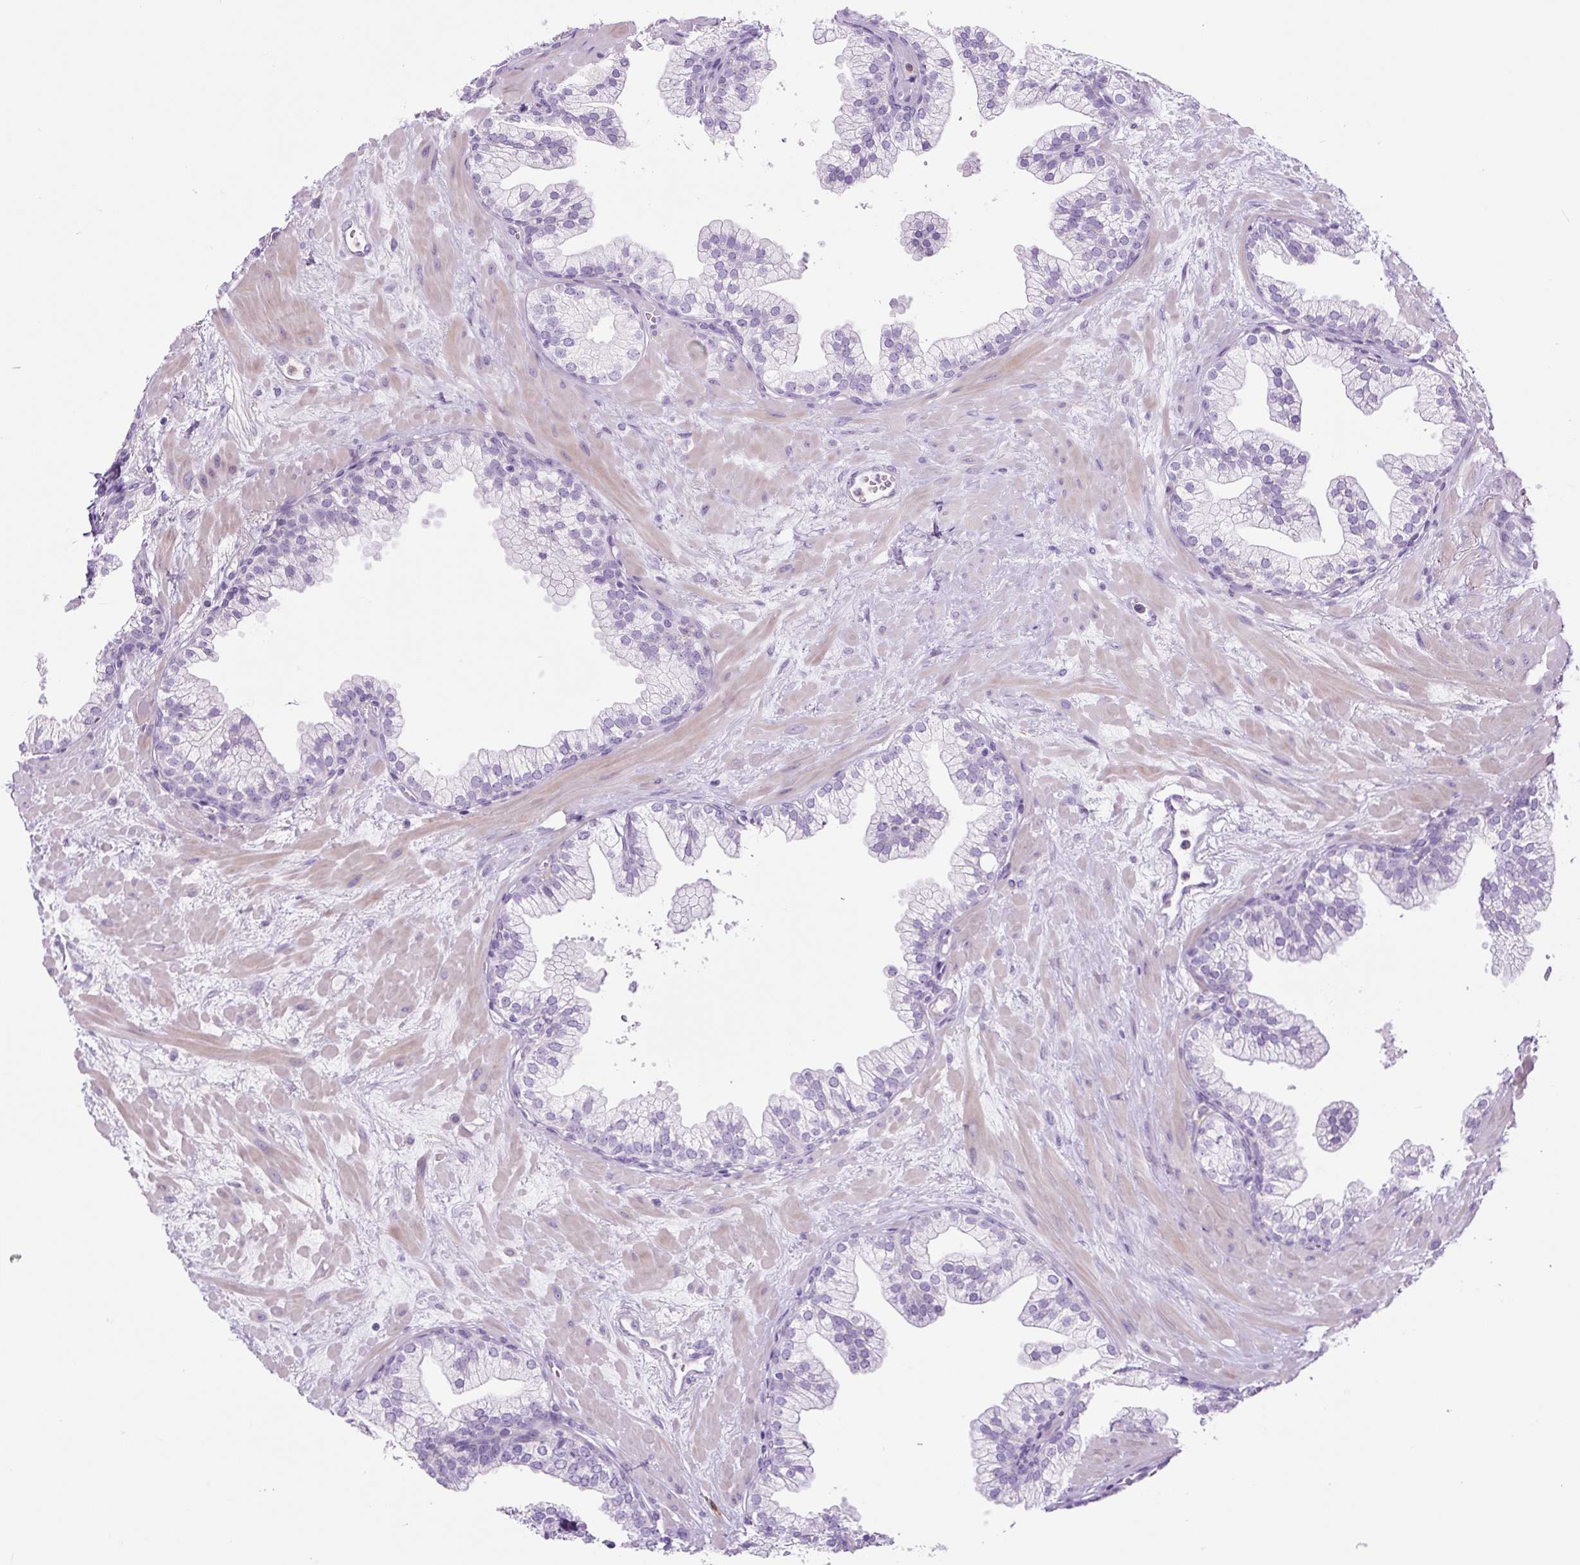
{"staining": {"intensity": "negative", "quantity": "none", "location": "none"}, "tissue": "prostate", "cell_type": "Glandular cells", "image_type": "normal", "snomed": [{"axis": "morphology", "description": "Normal tissue, NOS"}, {"axis": "topography", "description": "Prostate"}, {"axis": "topography", "description": "Peripheral nerve tissue"}], "caption": "An image of human prostate is negative for staining in glandular cells. (DAB (3,3'-diaminobenzidine) immunohistochemistry, high magnification).", "gene": "RNF212B", "patient": {"sex": "male", "age": 61}}